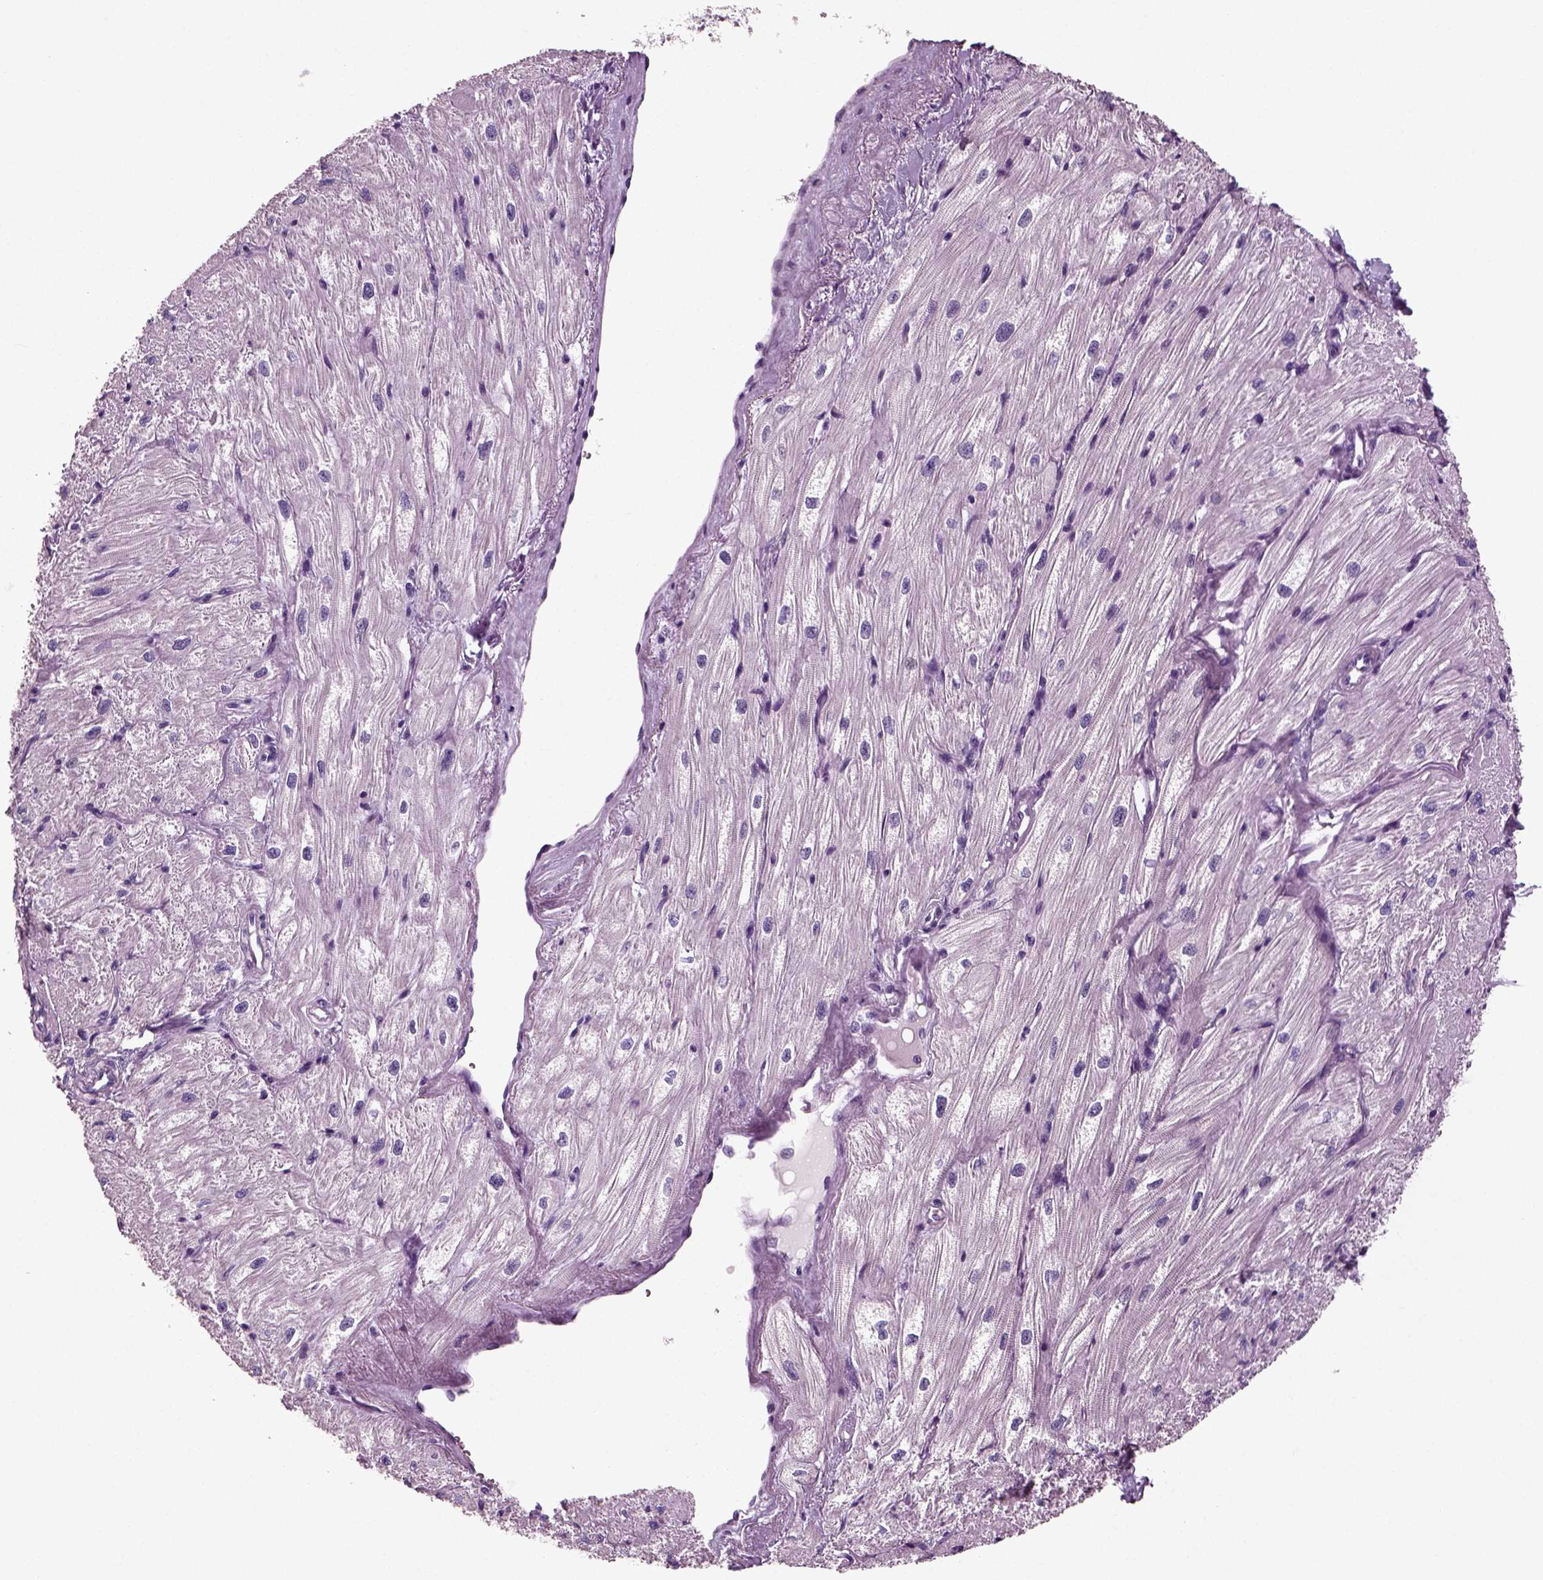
{"staining": {"intensity": "negative", "quantity": "none", "location": "none"}, "tissue": "heart muscle", "cell_type": "Cardiomyocytes", "image_type": "normal", "snomed": [{"axis": "morphology", "description": "Normal tissue, NOS"}, {"axis": "topography", "description": "Heart"}], "caption": "Immunohistochemical staining of unremarkable heart muscle exhibits no significant expression in cardiomyocytes. (DAB immunohistochemistry with hematoxylin counter stain).", "gene": "DEFB118", "patient": {"sex": "male", "age": 57}}